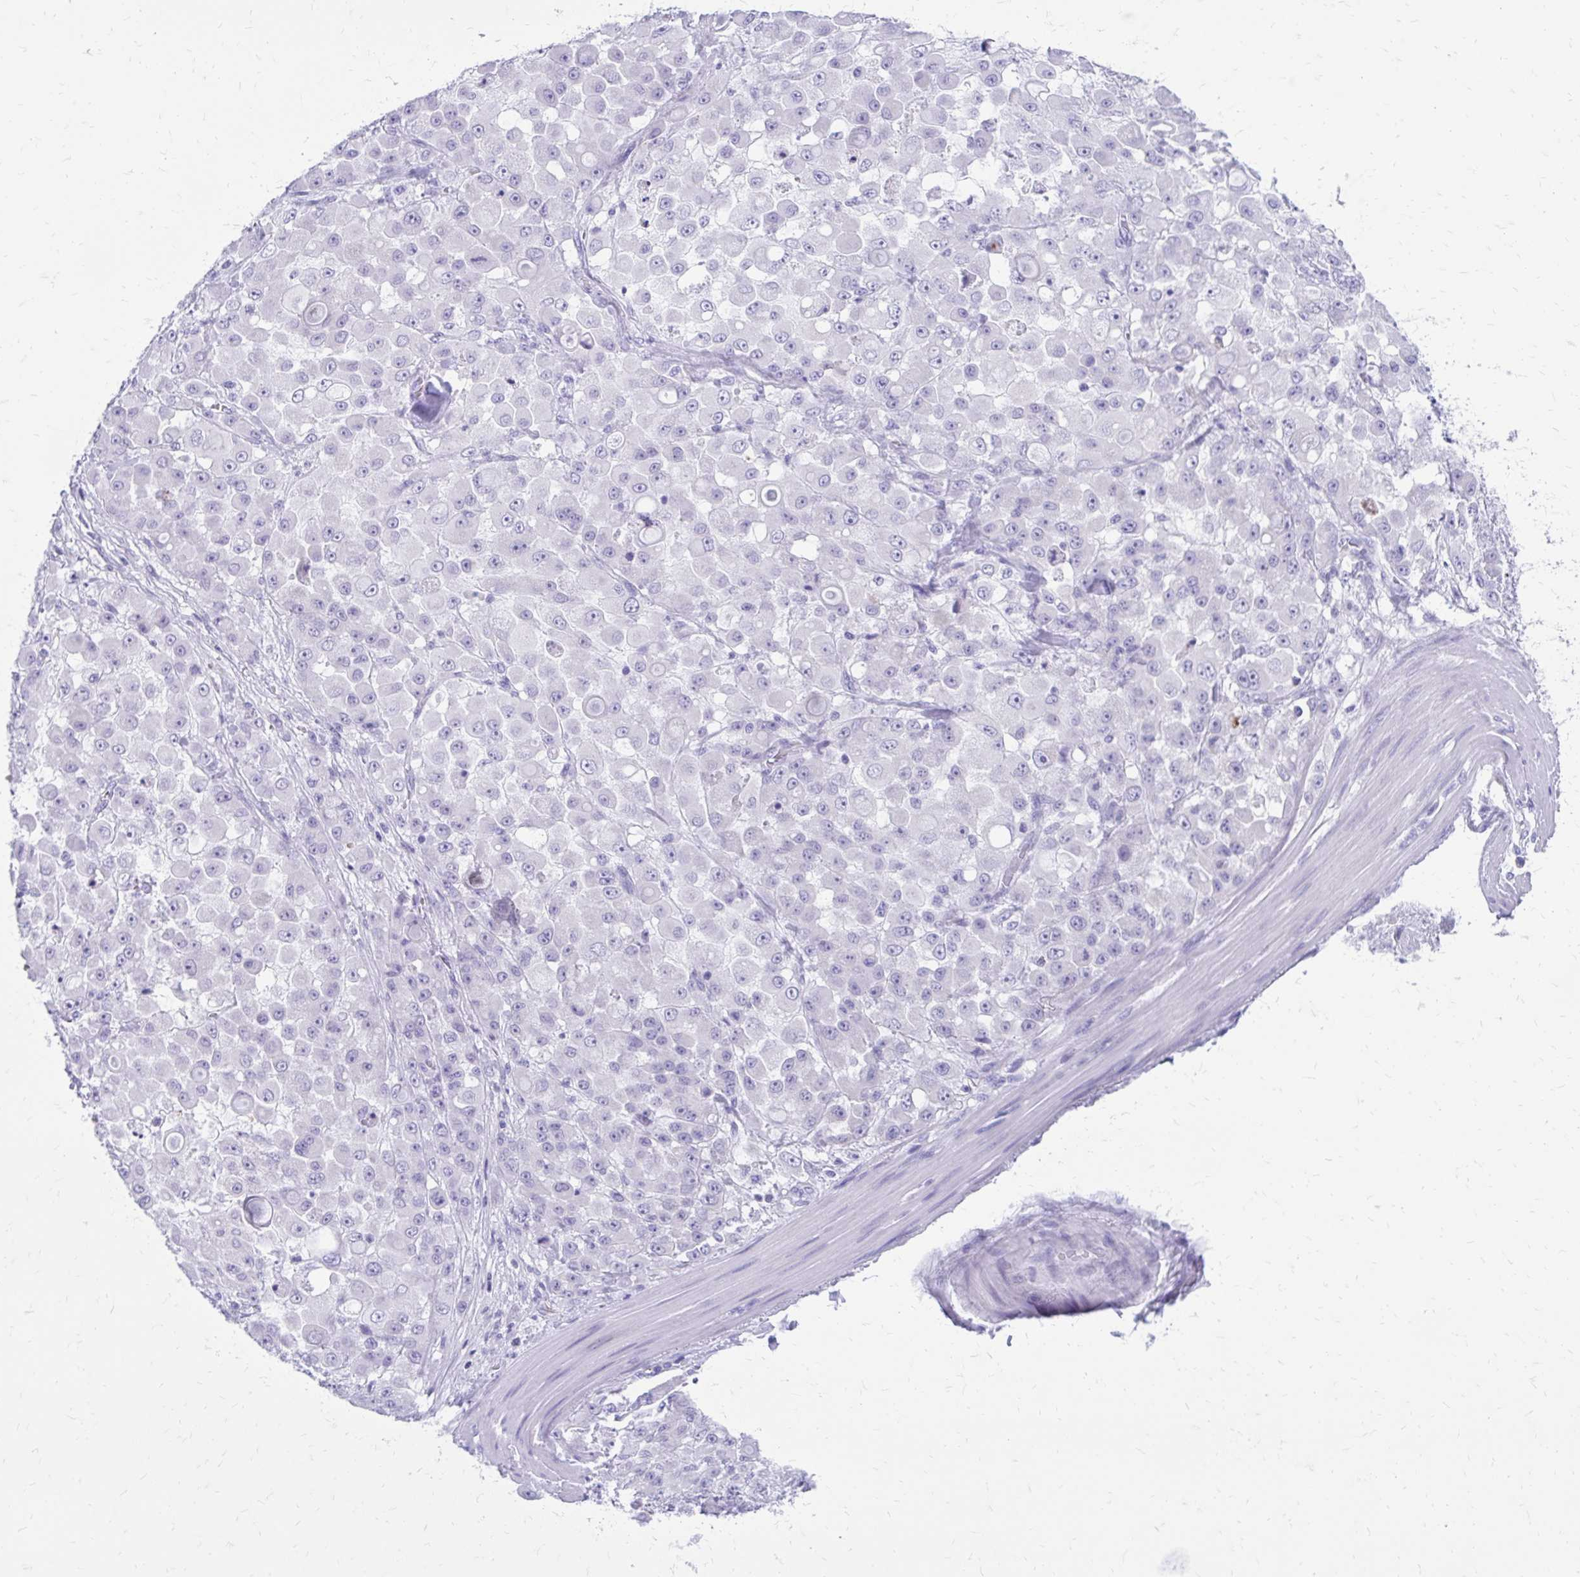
{"staining": {"intensity": "negative", "quantity": "none", "location": "none"}, "tissue": "stomach cancer", "cell_type": "Tumor cells", "image_type": "cancer", "snomed": [{"axis": "morphology", "description": "Adenocarcinoma, NOS"}, {"axis": "topography", "description": "Stomach"}], "caption": "An immunohistochemistry micrograph of stomach cancer is shown. There is no staining in tumor cells of stomach cancer. The staining was performed using DAB to visualize the protein expression in brown, while the nuclei were stained in blue with hematoxylin (Magnification: 20x).", "gene": "SATL1", "patient": {"sex": "female", "age": 76}}